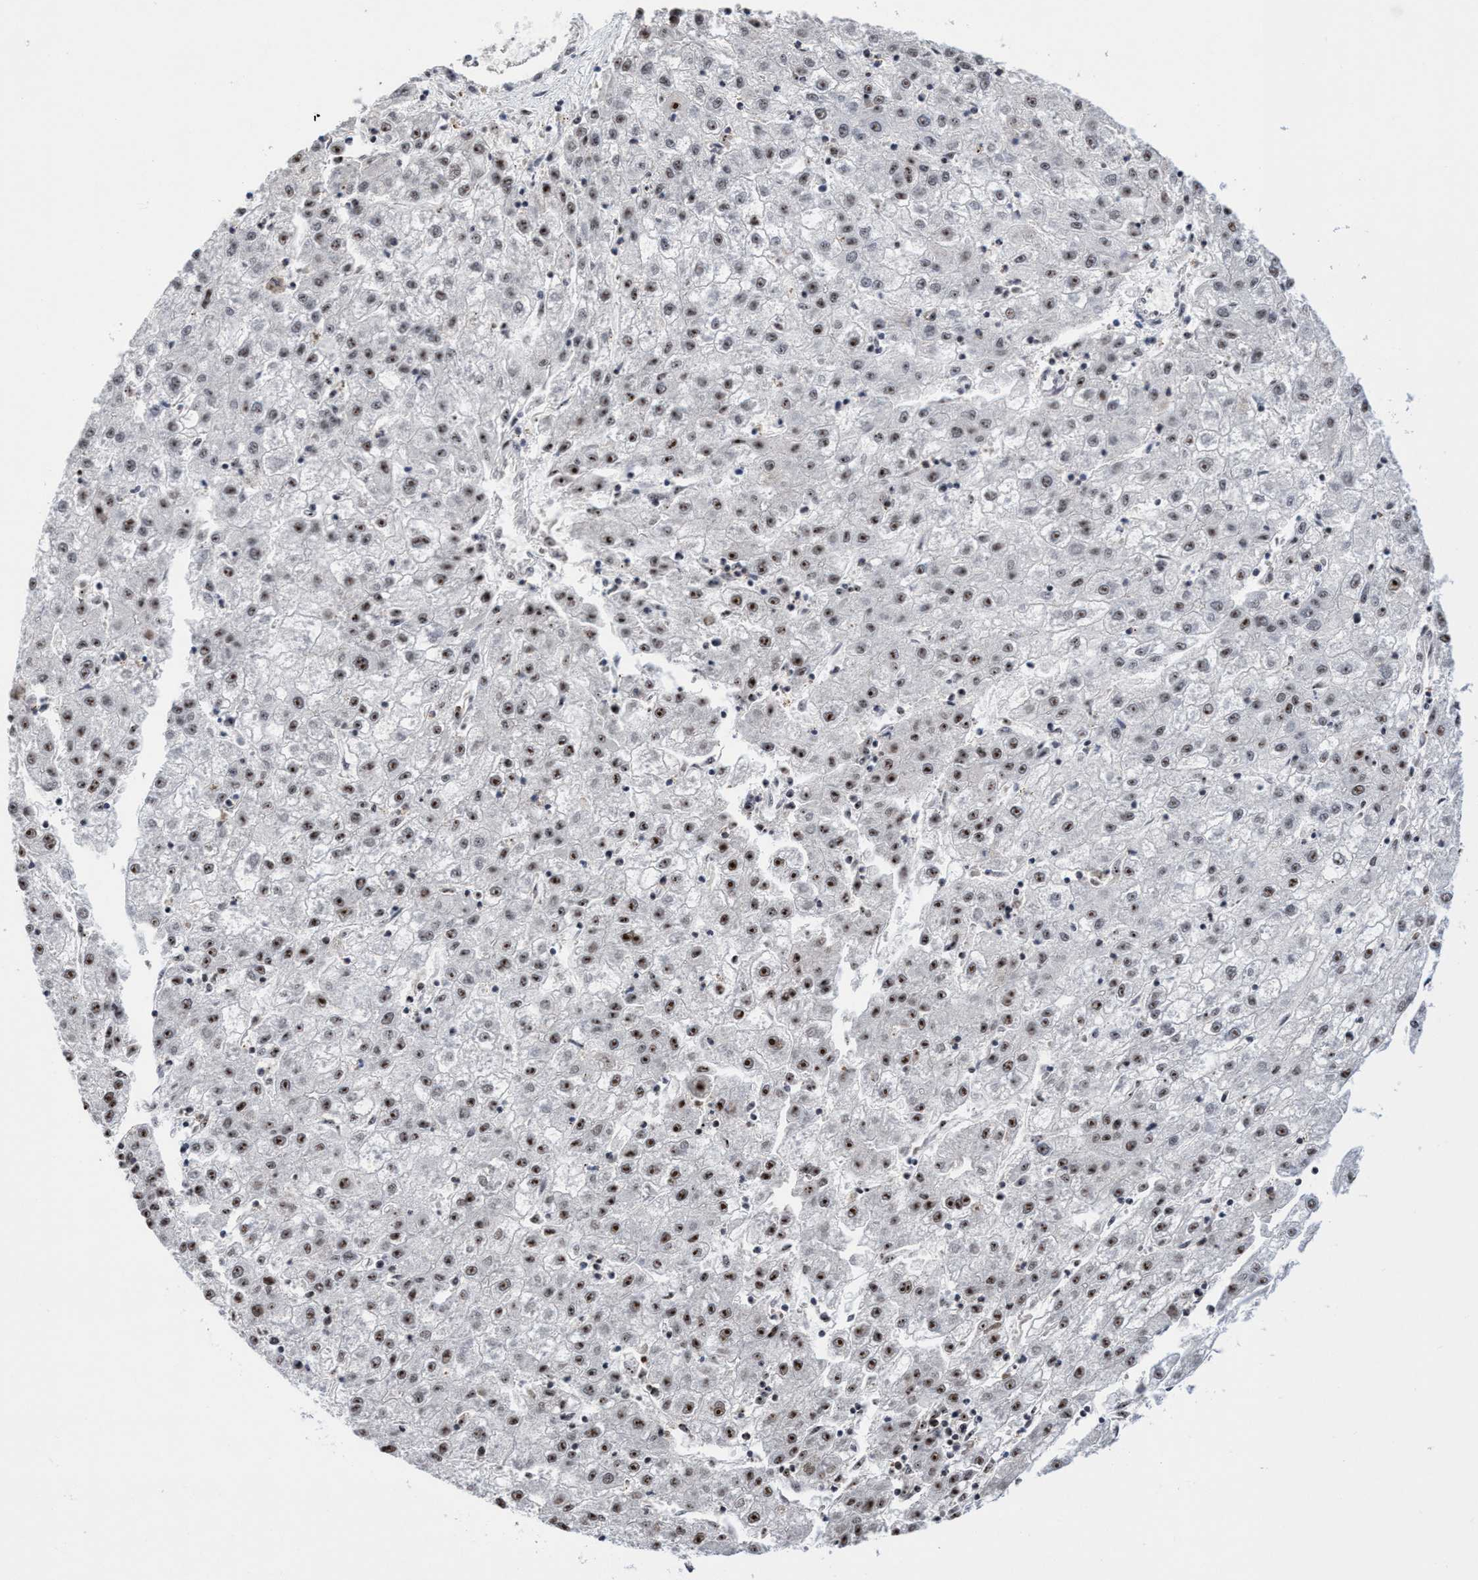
{"staining": {"intensity": "moderate", "quantity": ">75%", "location": "nuclear"}, "tissue": "liver cancer", "cell_type": "Tumor cells", "image_type": "cancer", "snomed": [{"axis": "morphology", "description": "Carcinoma, Hepatocellular, NOS"}, {"axis": "topography", "description": "Liver"}], "caption": "A high-resolution image shows immunohistochemistry staining of liver hepatocellular carcinoma, which demonstrates moderate nuclear positivity in about >75% of tumor cells.", "gene": "EFCAB10", "patient": {"sex": "male", "age": 72}}